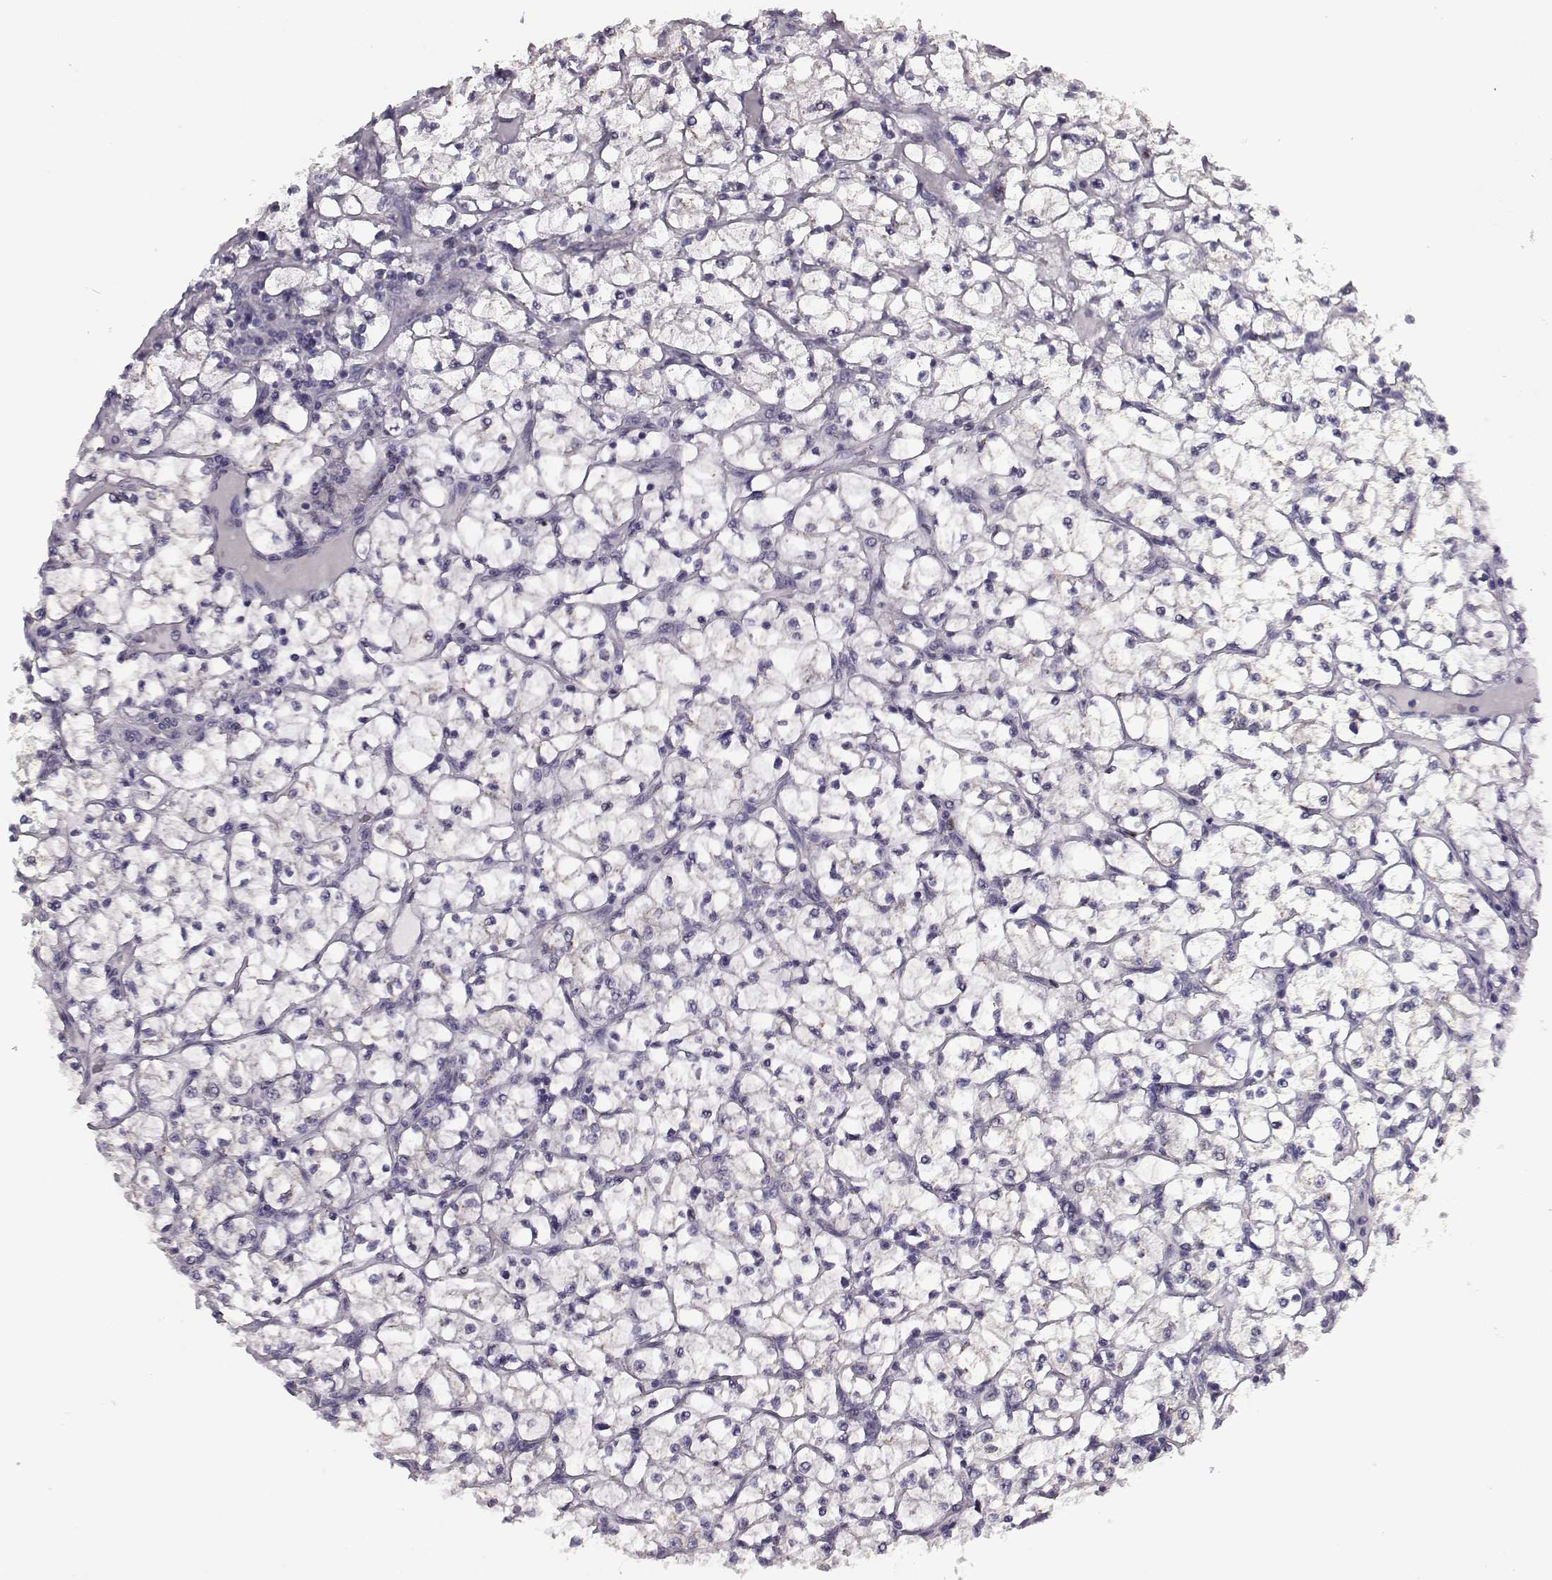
{"staining": {"intensity": "negative", "quantity": "none", "location": "none"}, "tissue": "renal cancer", "cell_type": "Tumor cells", "image_type": "cancer", "snomed": [{"axis": "morphology", "description": "Adenocarcinoma, NOS"}, {"axis": "topography", "description": "Kidney"}], "caption": "This is an IHC histopathology image of adenocarcinoma (renal). There is no staining in tumor cells.", "gene": "PRR9", "patient": {"sex": "female", "age": 64}}